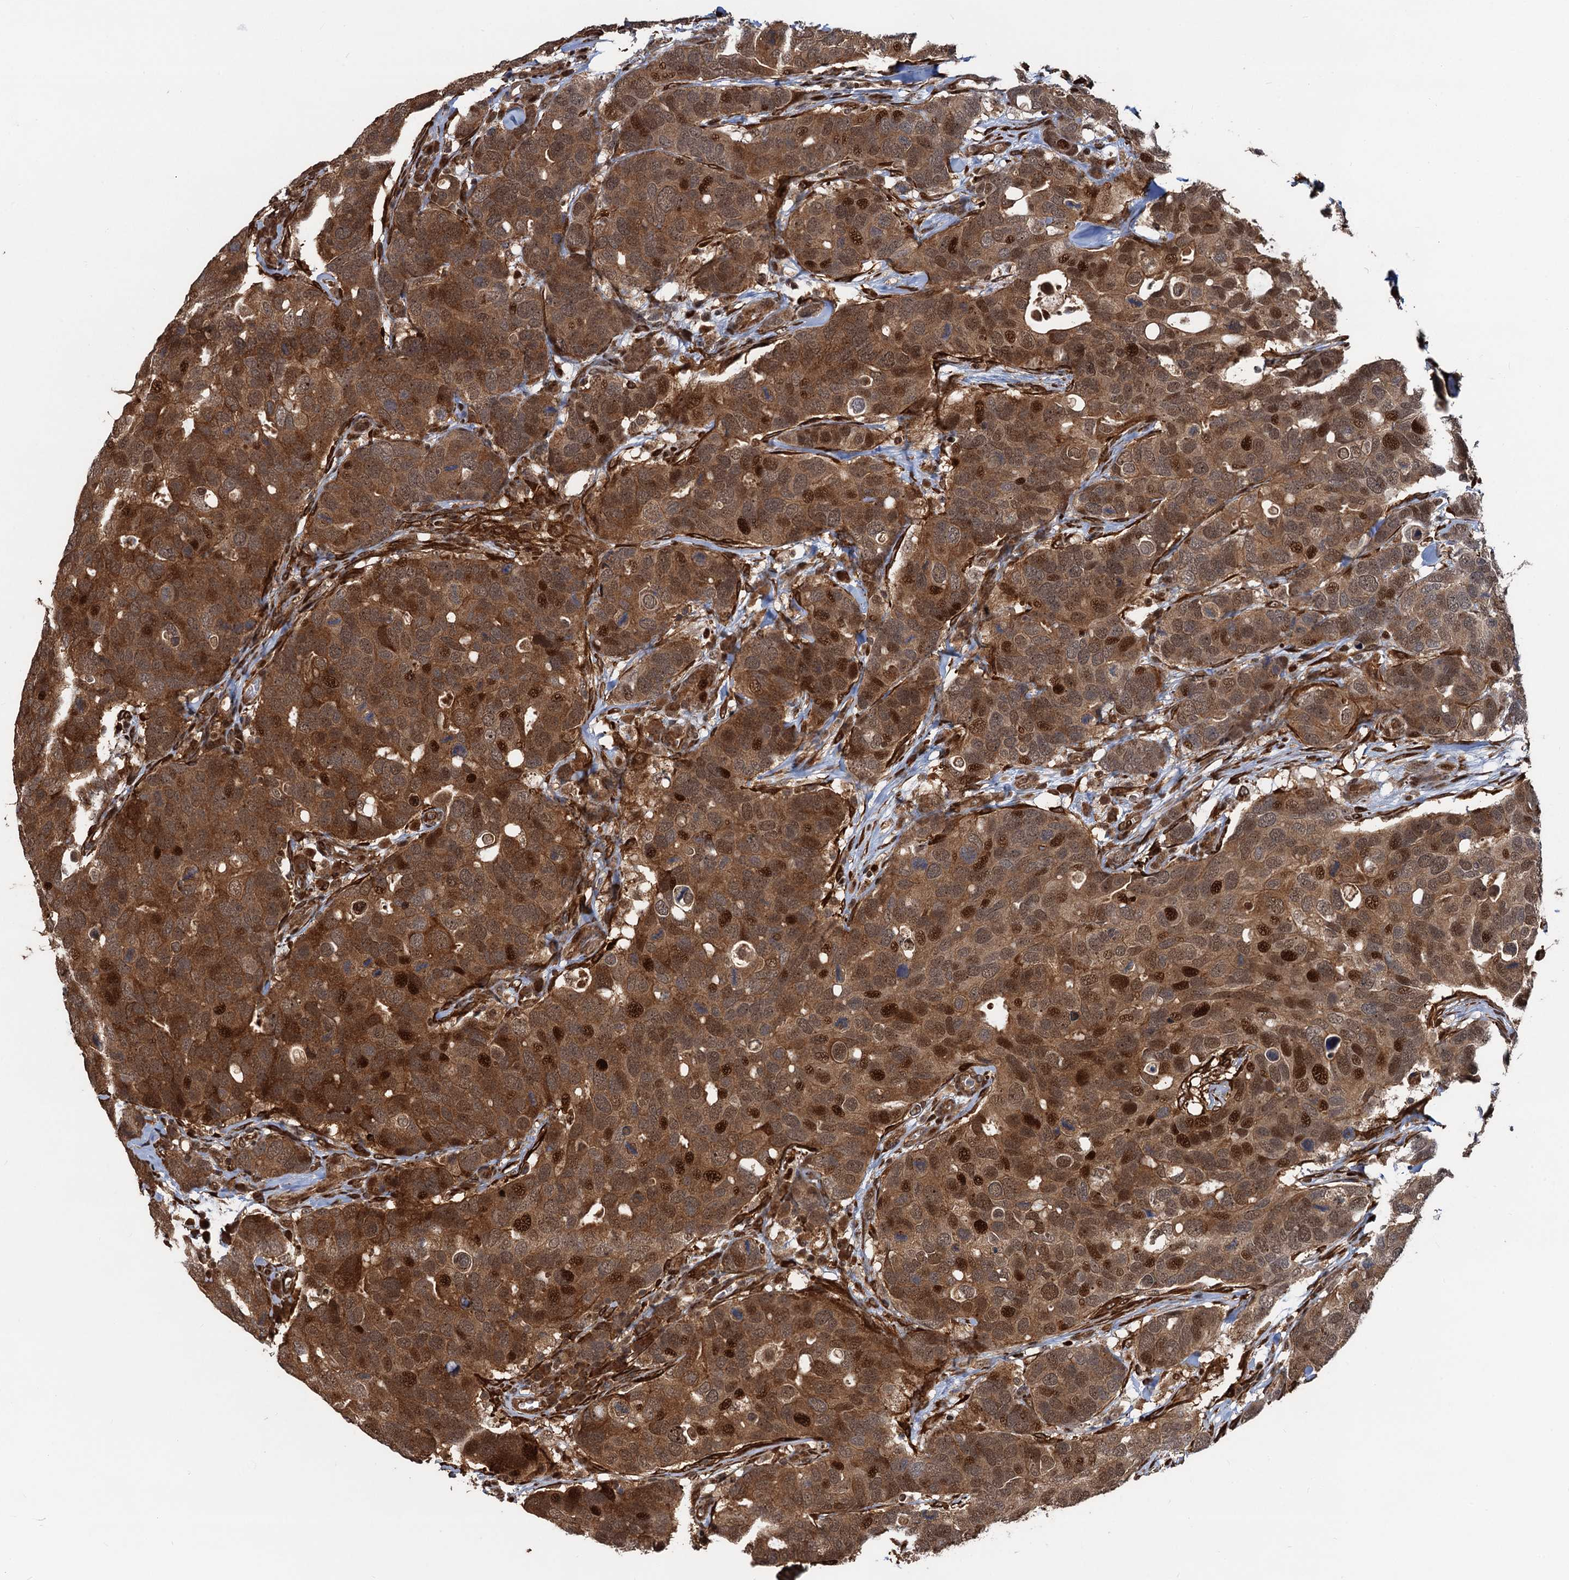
{"staining": {"intensity": "strong", "quantity": ">75%", "location": "cytoplasmic/membranous,nuclear"}, "tissue": "breast cancer", "cell_type": "Tumor cells", "image_type": "cancer", "snomed": [{"axis": "morphology", "description": "Duct carcinoma"}, {"axis": "topography", "description": "Breast"}], "caption": "Invasive ductal carcinoma (breast) stained with a protein marker reveals strong staining in tumor cells.", "gene": "SNRNP25", "patient": {"sex": "female", "age": 83}}